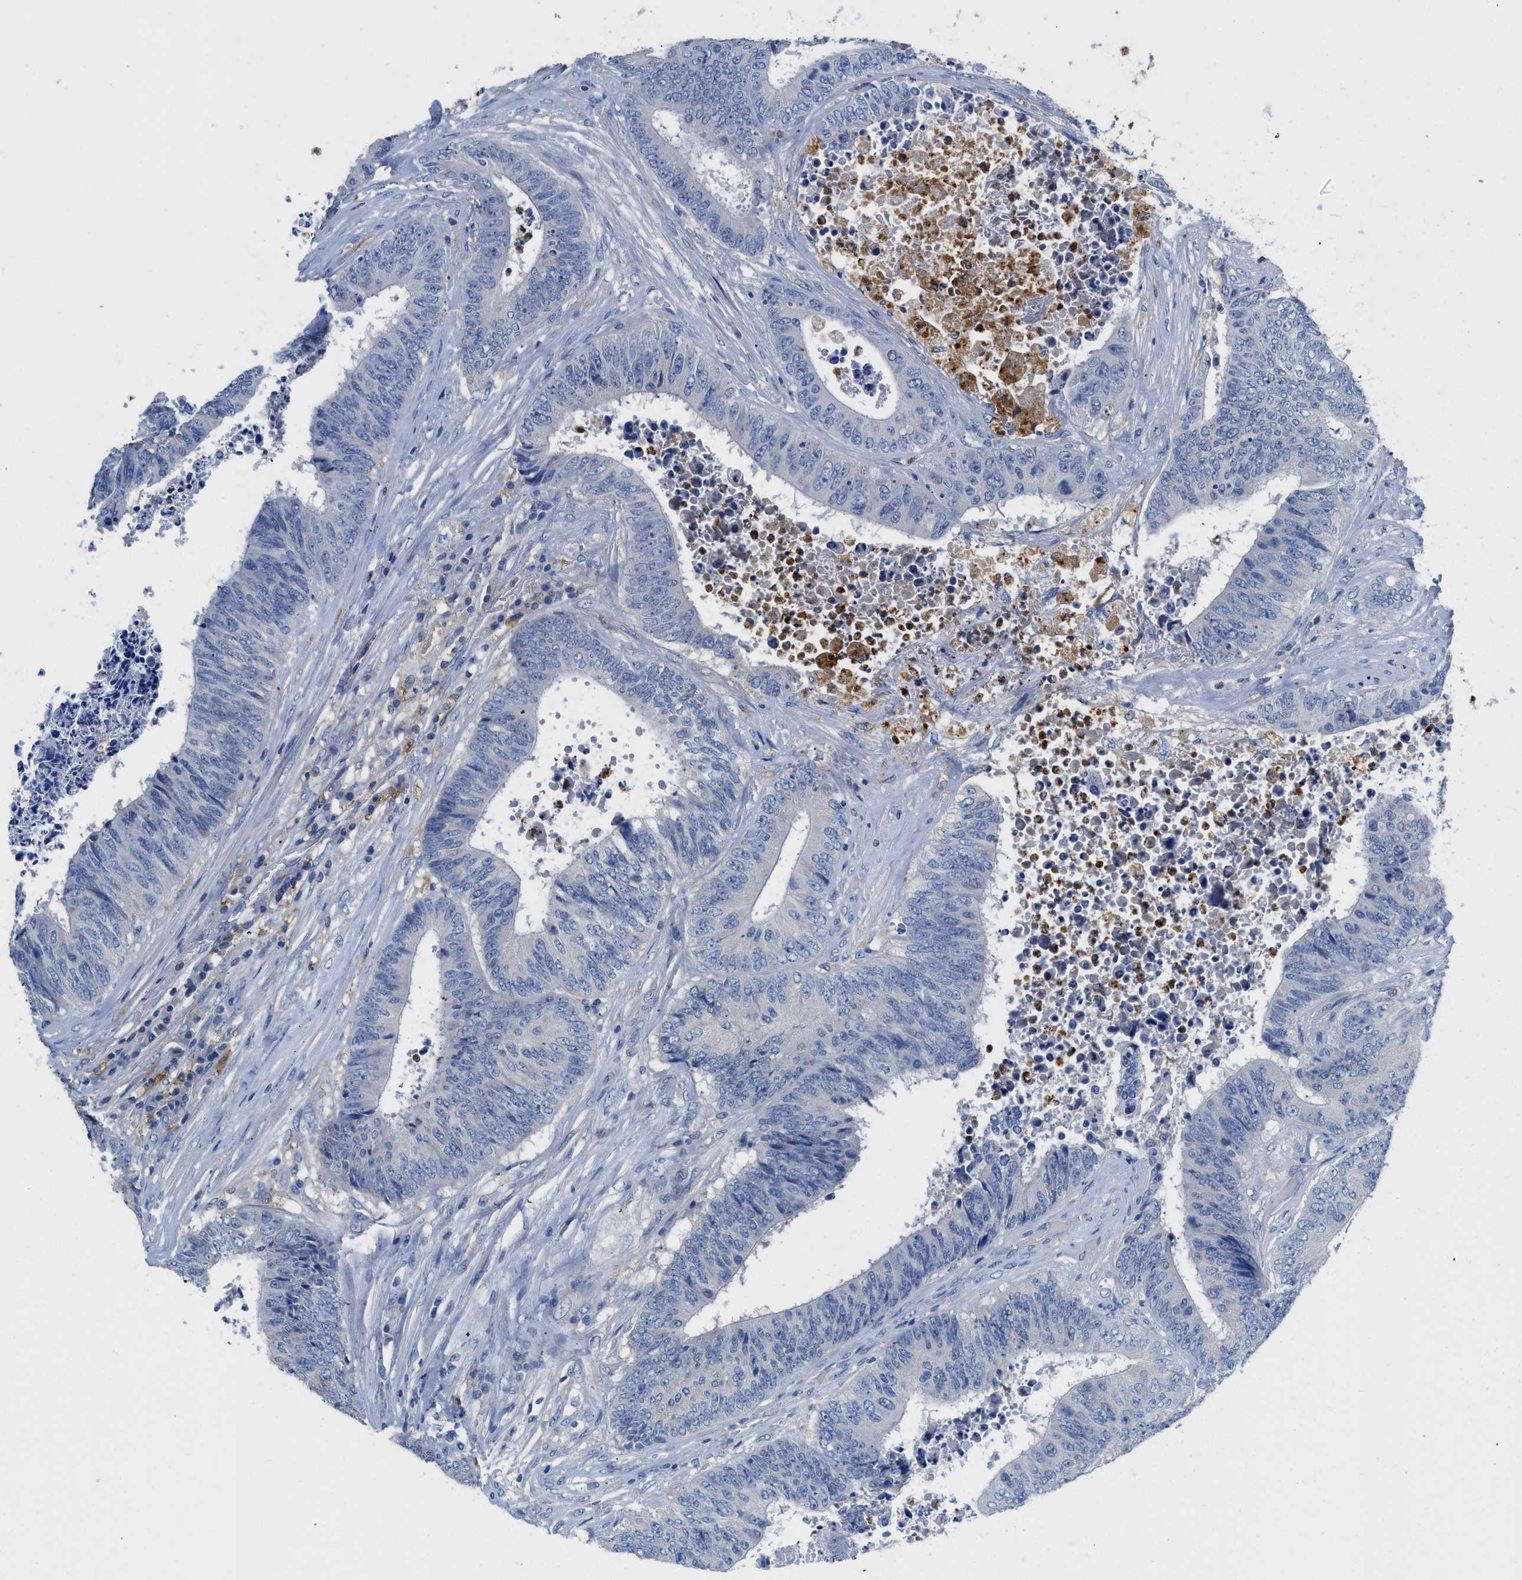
{"staining": {"intensity": "negative", "quantity": "none", "location": "none"}, "tissue": "colorectal cancer", "cell_type": "Tumor cells", "image_type": "cancer", "snomed": [{"axis": "morphology", "description": "Adenocarcinoma, NOS"}, {"axis": "topography", "description": "Rectum"}], "caption": "Immunohistochemical staining of human colorectal cancer shows no significant expression in tumor cells.", "gene": "NEB", "patient": {"sex": "male", "age": 72}}